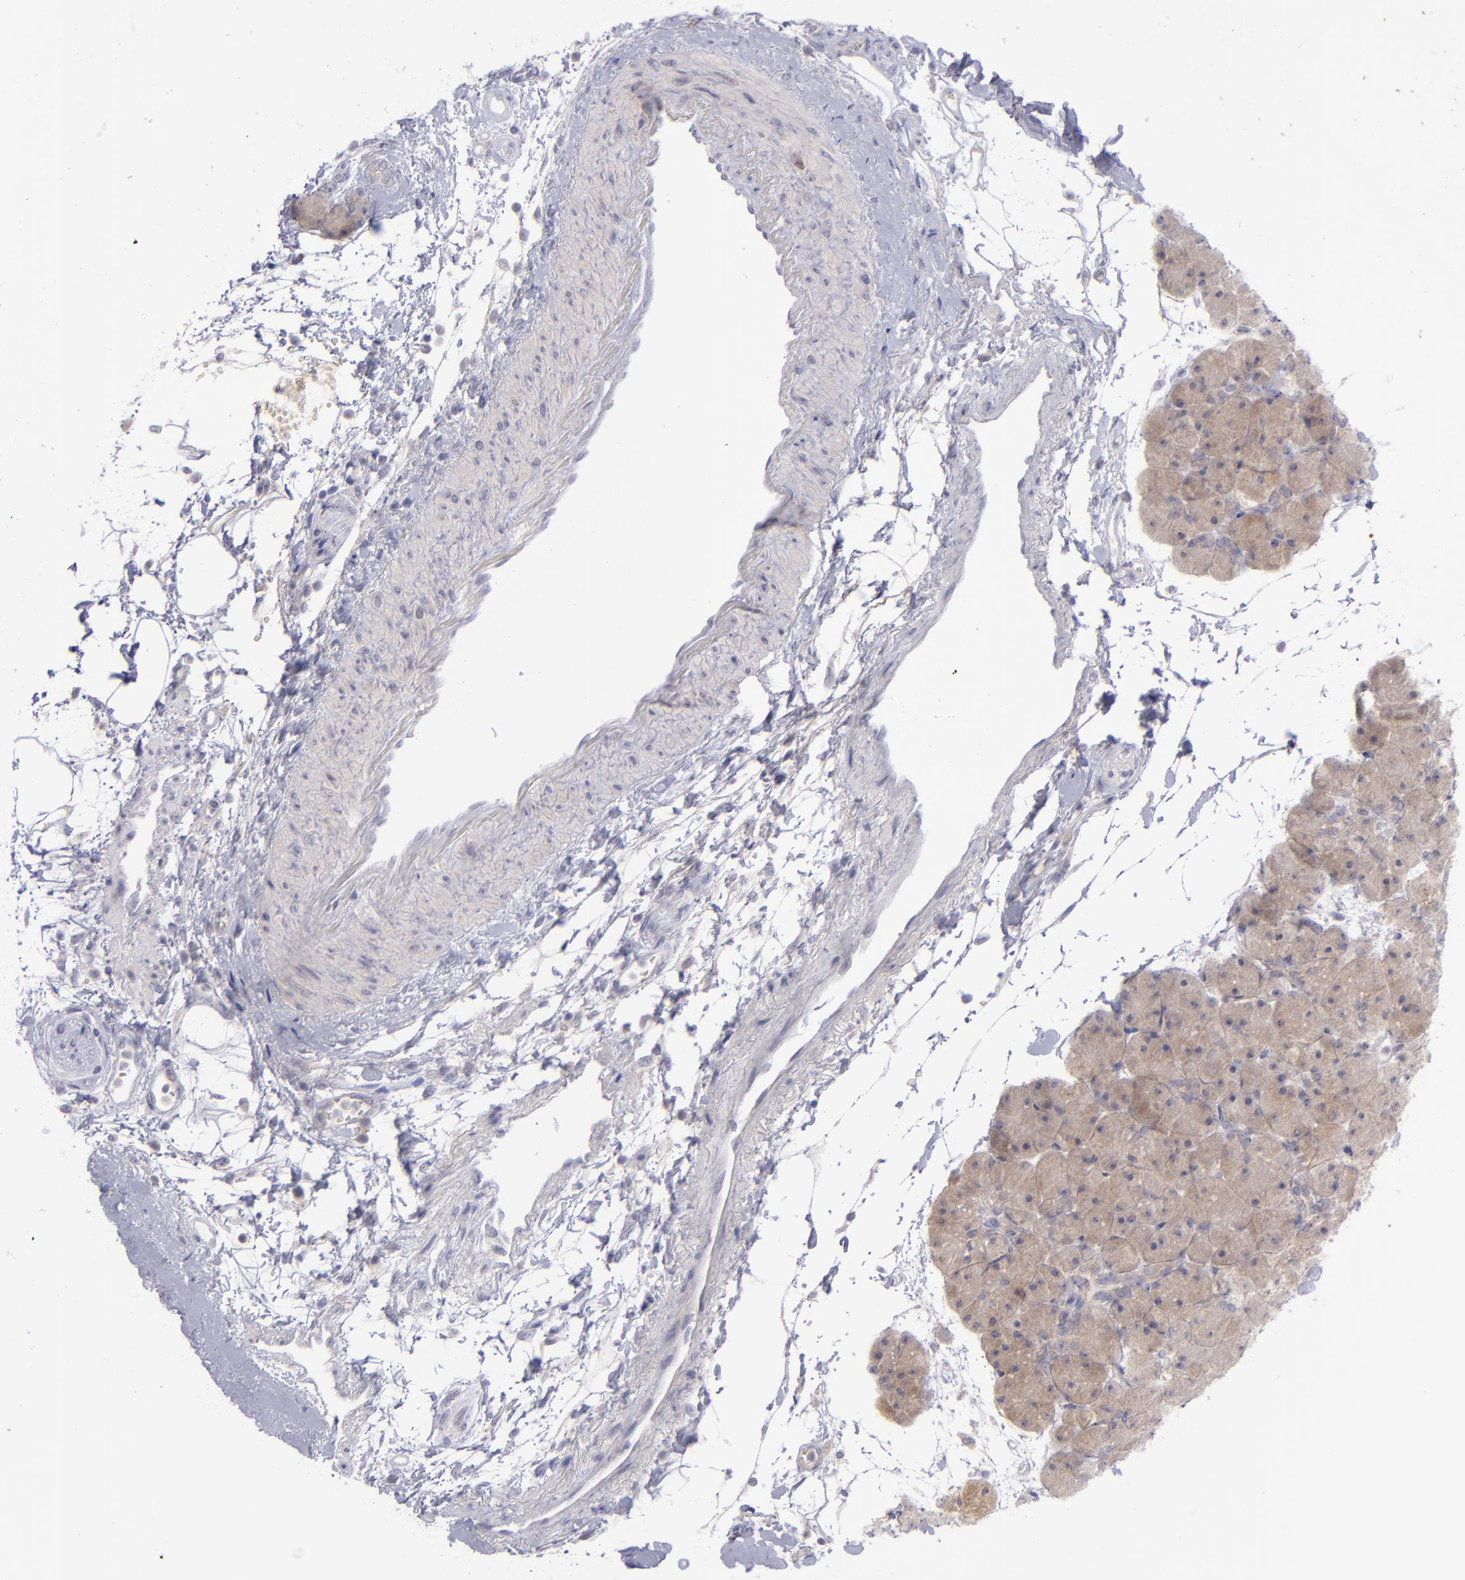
{"staining": {"intensity": "moderate", "quantity": ">75%", "location": "cytoplasmic/membranous"}, "tissue": "pancreas", "cell_type": "Exocrine glandular cells", "image_type": "normal", "snomed": [{"axis": "morphology", "description": "Normal tissue, NOS"}, {"axis": "topography", "description": "Pancreas"}], "caption": "A medium amount of moderate cytoplasmic/membranous expression is appreciated in about >75% of exocrine glandular cells in unremarkable pancreas. (DAB = brown stain, brightfield microscopy at high magnification).", "gene": "EVPL", "patient": {"sex": "male", "age": 66}}